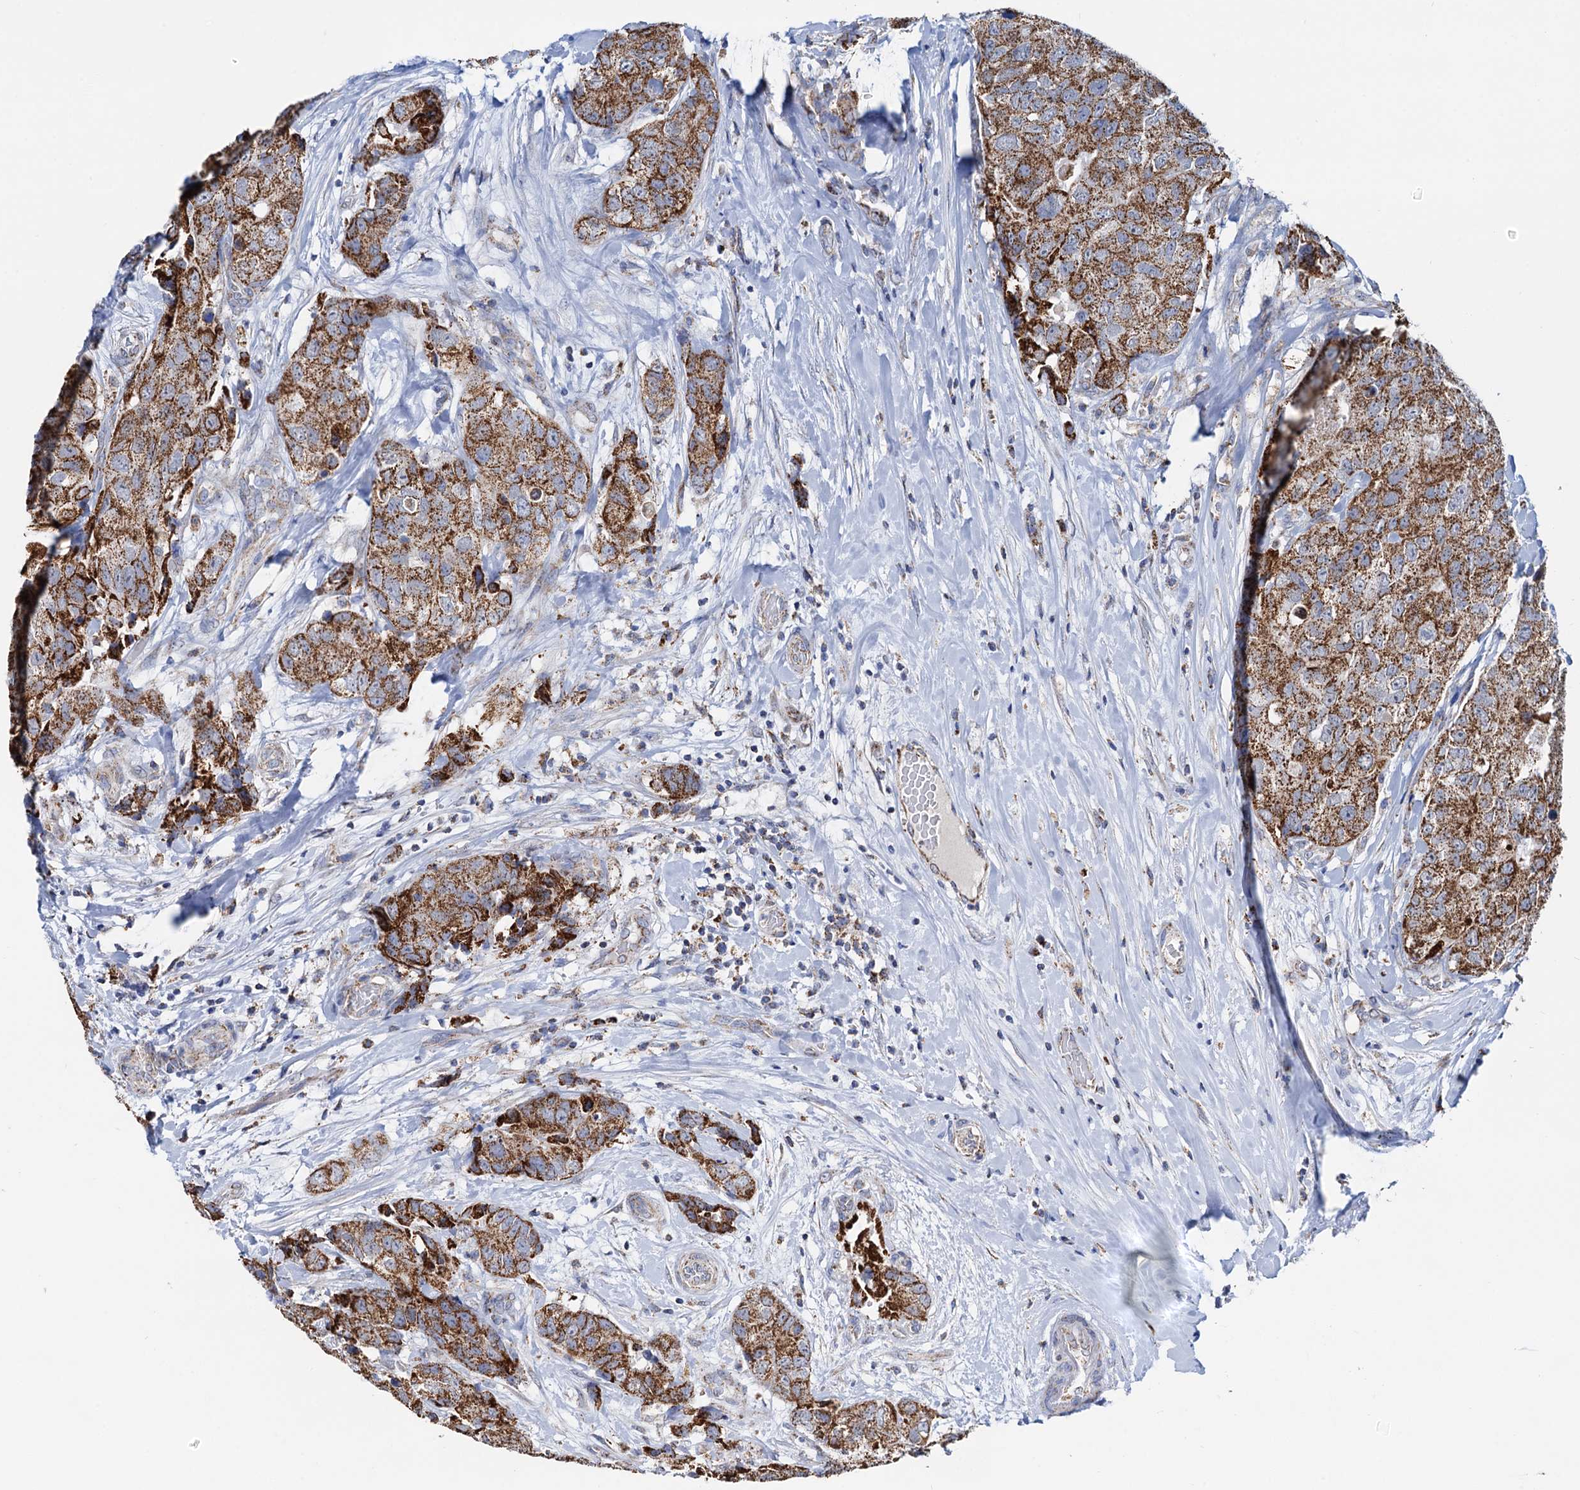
{"staining": {"intensity": "strong", "quantity": ">75%", "location": "cytoplasmic/membranous"}, "tissue": "breast cancer", "cell_type": "Tumor cells", "image_type": "cancer", "snomed": [{"axis": "morphology", "description": "Duct carcinoma"}, {"axis": "topography", "description": "Breast"}], "caption": "Breast cancer tissue demonstrates strong cytoplasmic/membranous staining in about >75% of tumor cells, visualized by immunohistochemistry.", "gene": "C2CD3", "patient": {"sex": "female", "age": 62}}